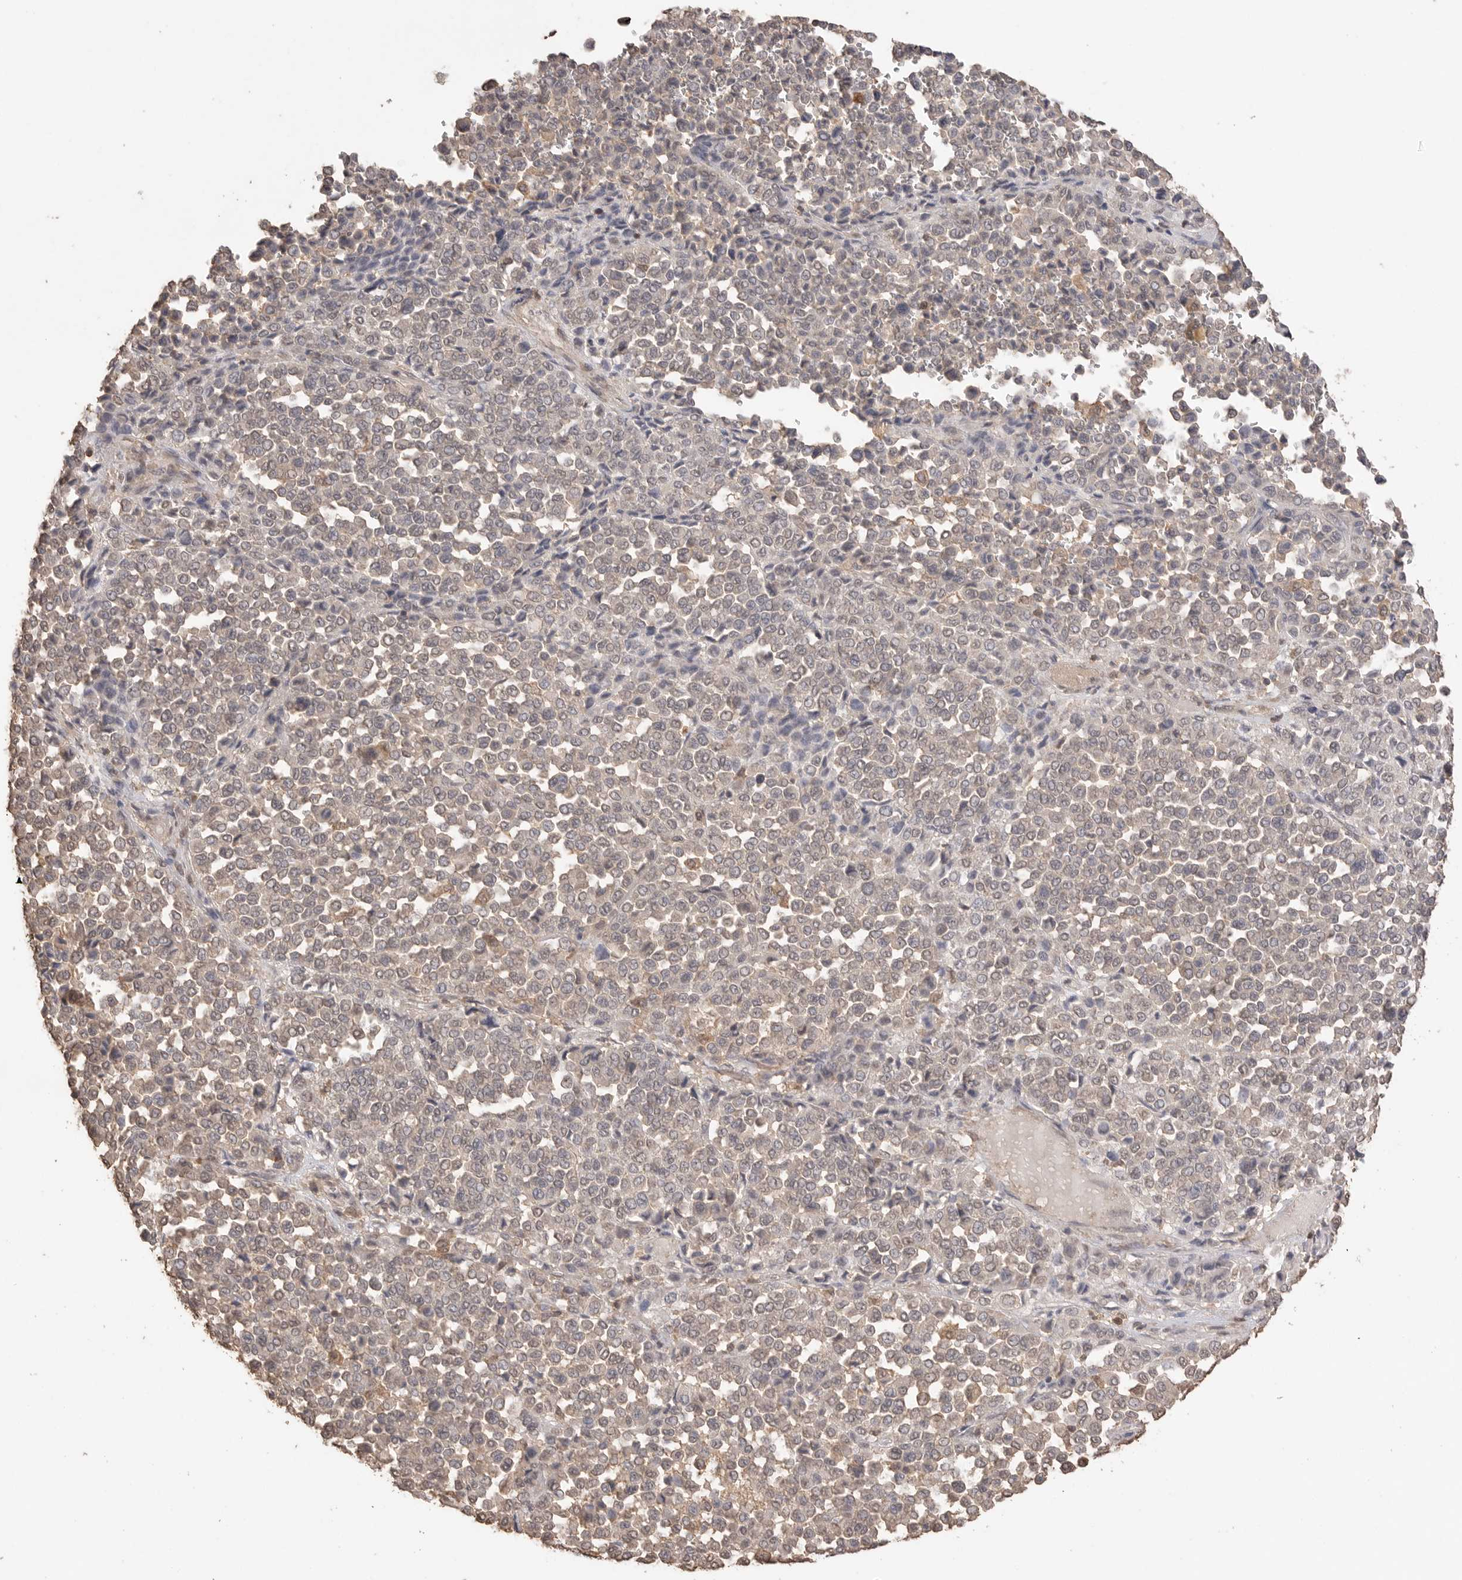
{"staining": {"intensity": "negative", "quantity": "none", "location": "none"}, "tissue": "melanoma", "cell_type": "Tumor cells", "image_type": "cancer", "snomed": [{"axis": "morphology", "description": "Malignant melanoma, Metastatic site"}, {"axis": "topography", "description": "Pancreas"}], "caption": "Immunohistochemistry photomicrograph of human melanoma stained for a protein (brown), which reveals no expression in tumor cells.", "gene": "MAP2K1", "patient": {"sex": "female", "age": 30}}